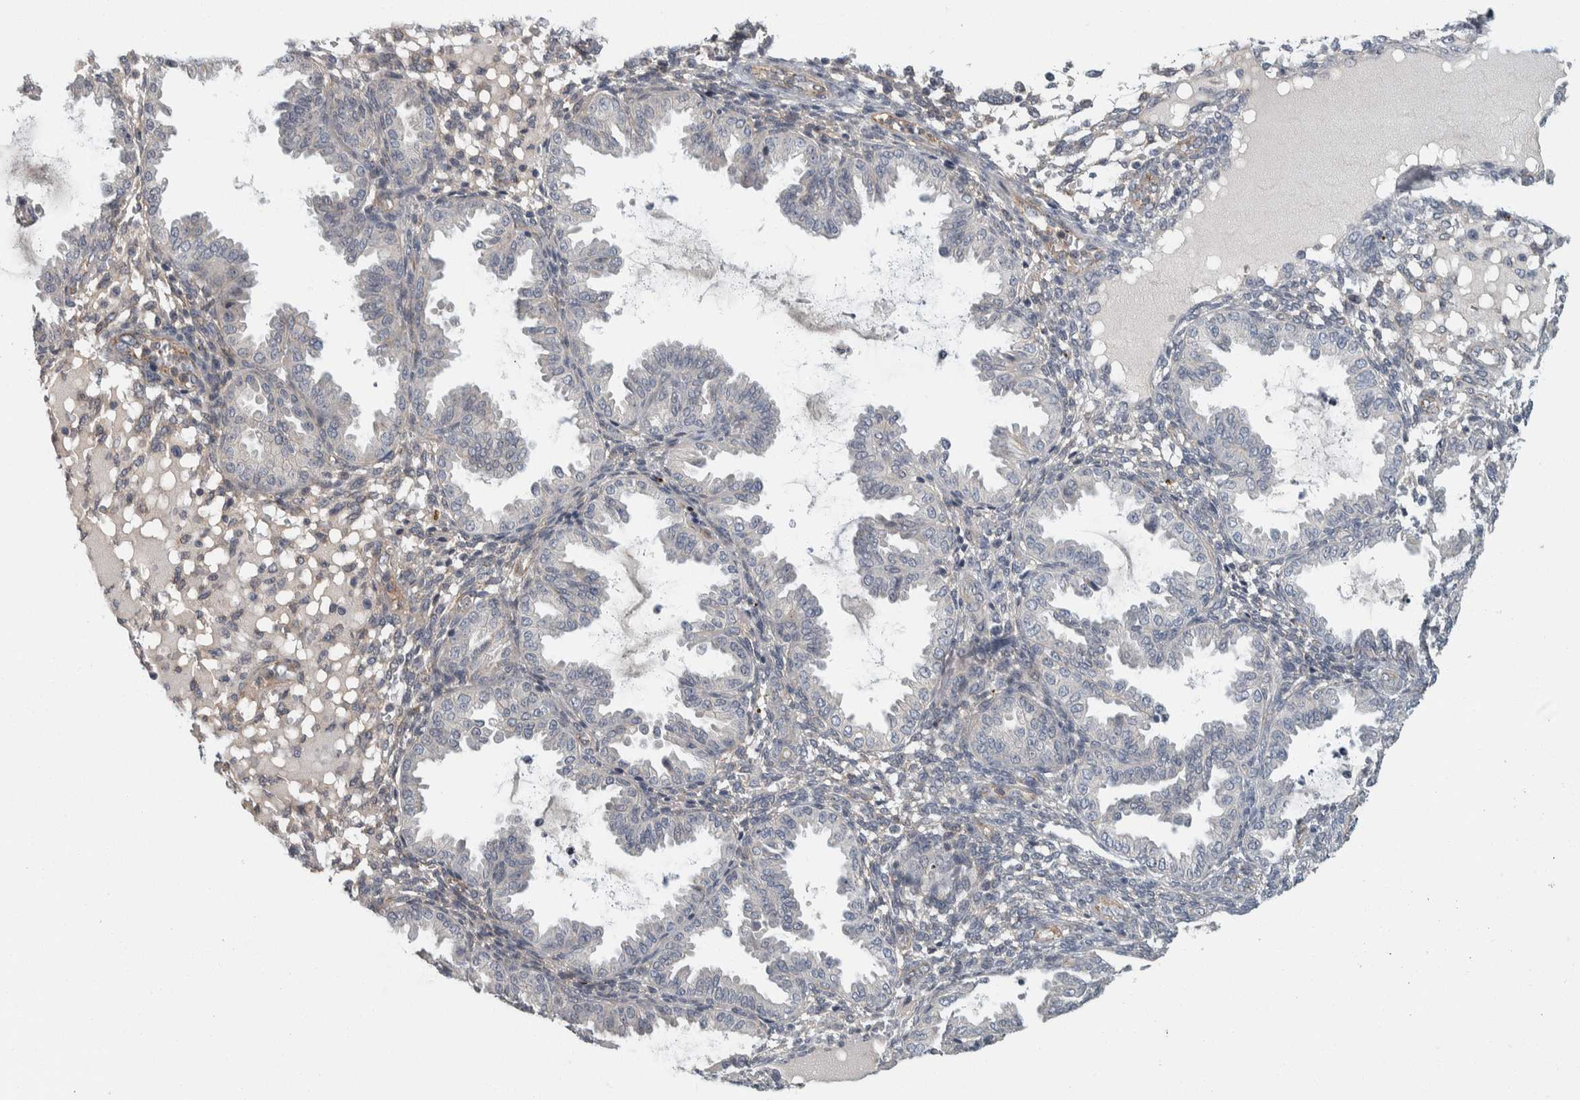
{"staining": {"intensity": "negative", "quantity": "none", "location": "none"}, "tissue": "endometrium", "cell_type": "Cells in endometrial stroma", "image_type": "normal", "snomed": [{"axis": "morphology", "description": "Normal tissue, NOS"}, {"axis": "topography", "description": "Endometrium"}], "caption": "Cells in endometrial stroma show no significant positivity in benign endometrium. The staining is performed using DAB (3,3'-diaminobenzidine) brown chromogen with nuclei counter-stained in using hematoxylin.", "gene": "KCNJ3", "patient": {"sex": "female", "age": 33}}